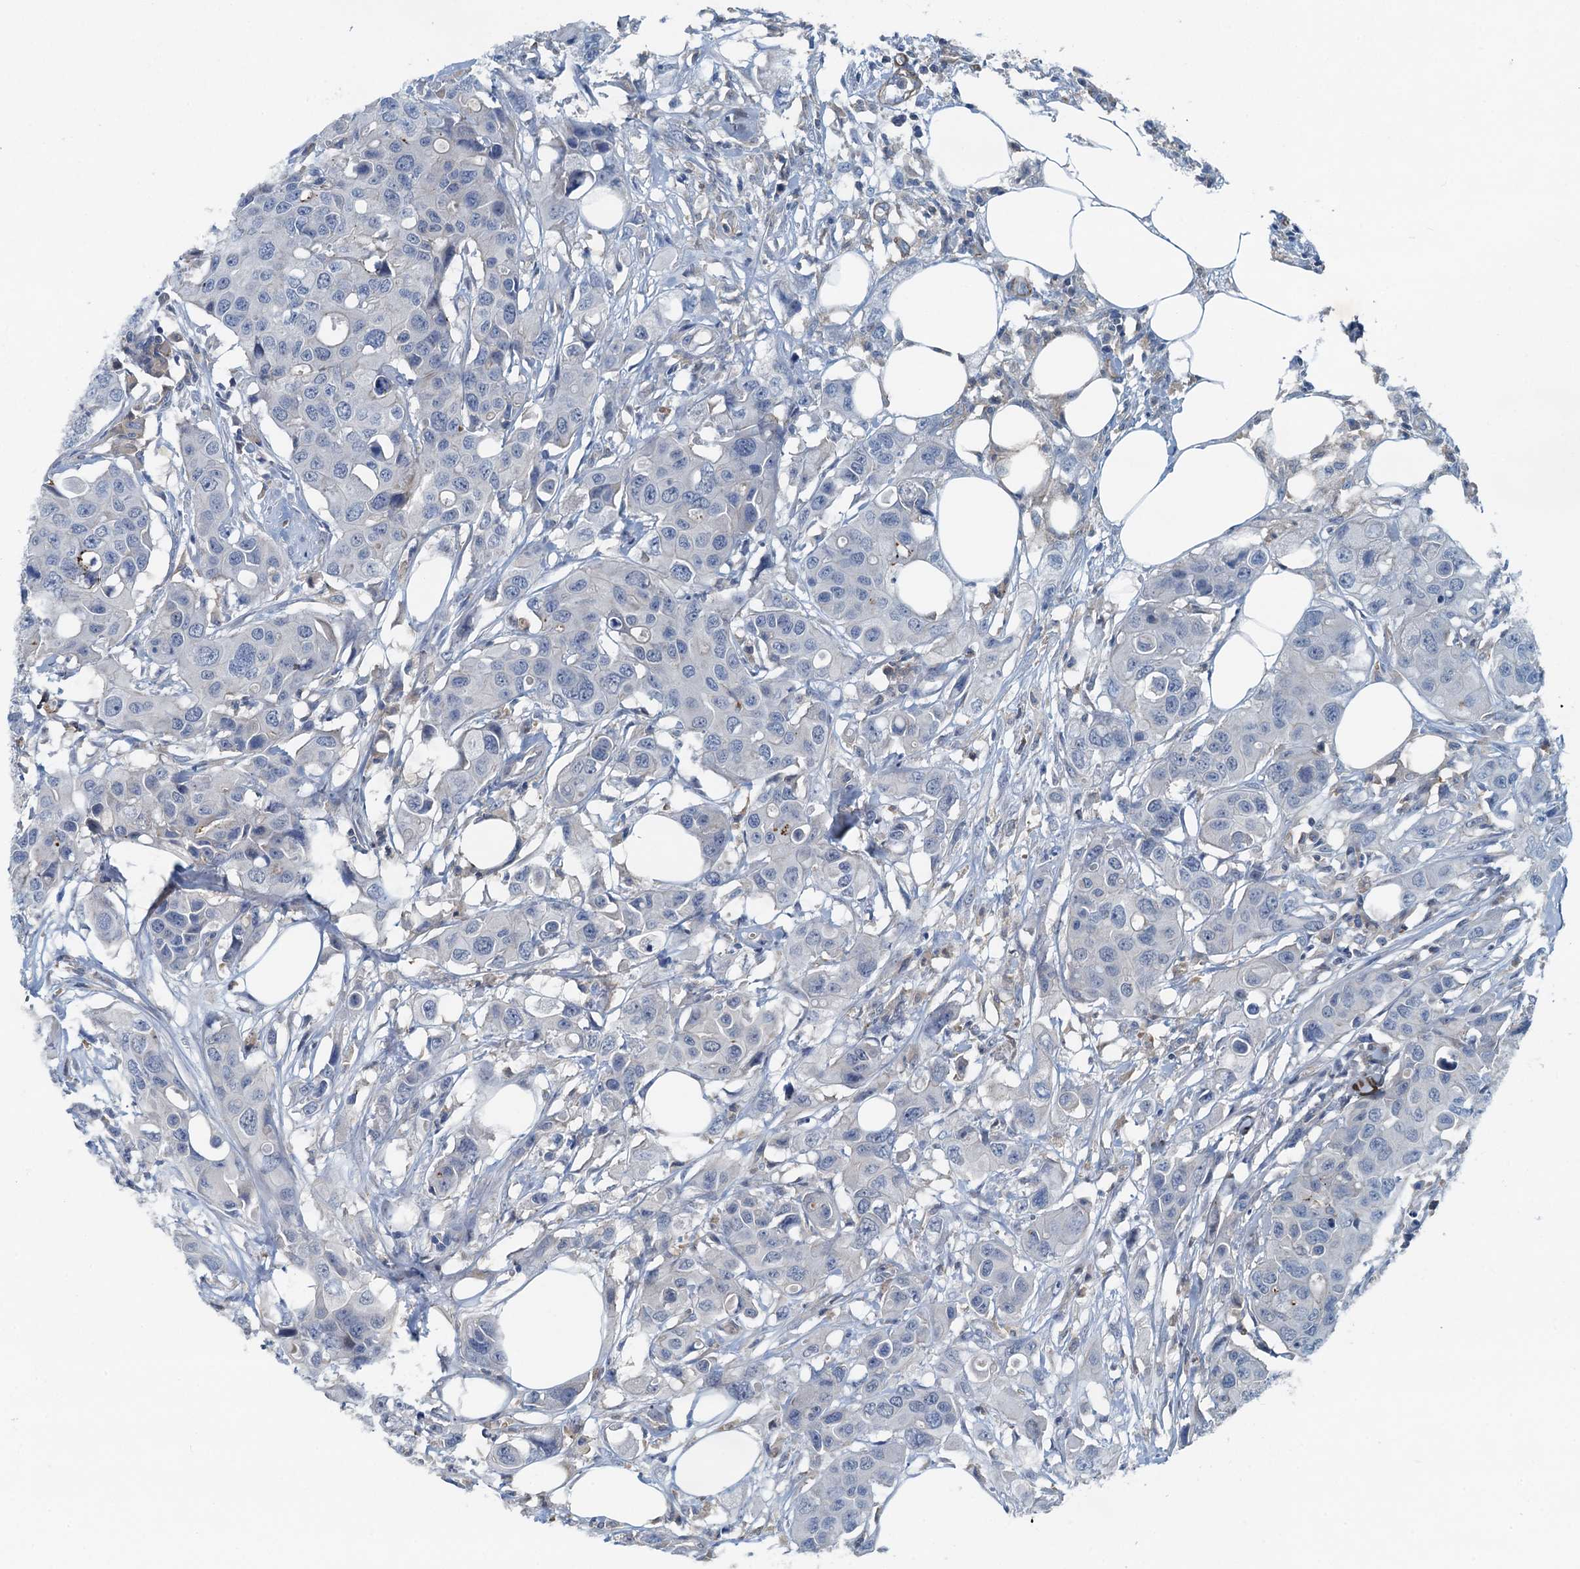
{"staining": {"intensity": "negative", "quantity": "none", "location": "none"}, "tissue": "colorectal cancer", "cell_type": "Tumor cells", "image_type": "cancer", "snomed": [{"axis": "morphology", "description": "Adenocarcinoma, NOS"}, {"axis": "topography", "description": "Colon"}], "caption": "Colorectal cancer (adenocarcinoma) was stained to show a protein in brown. There is no significant staining in tumor cells.", "gene": "THAP10", "patient": {"sex": "male", "age": 77}}